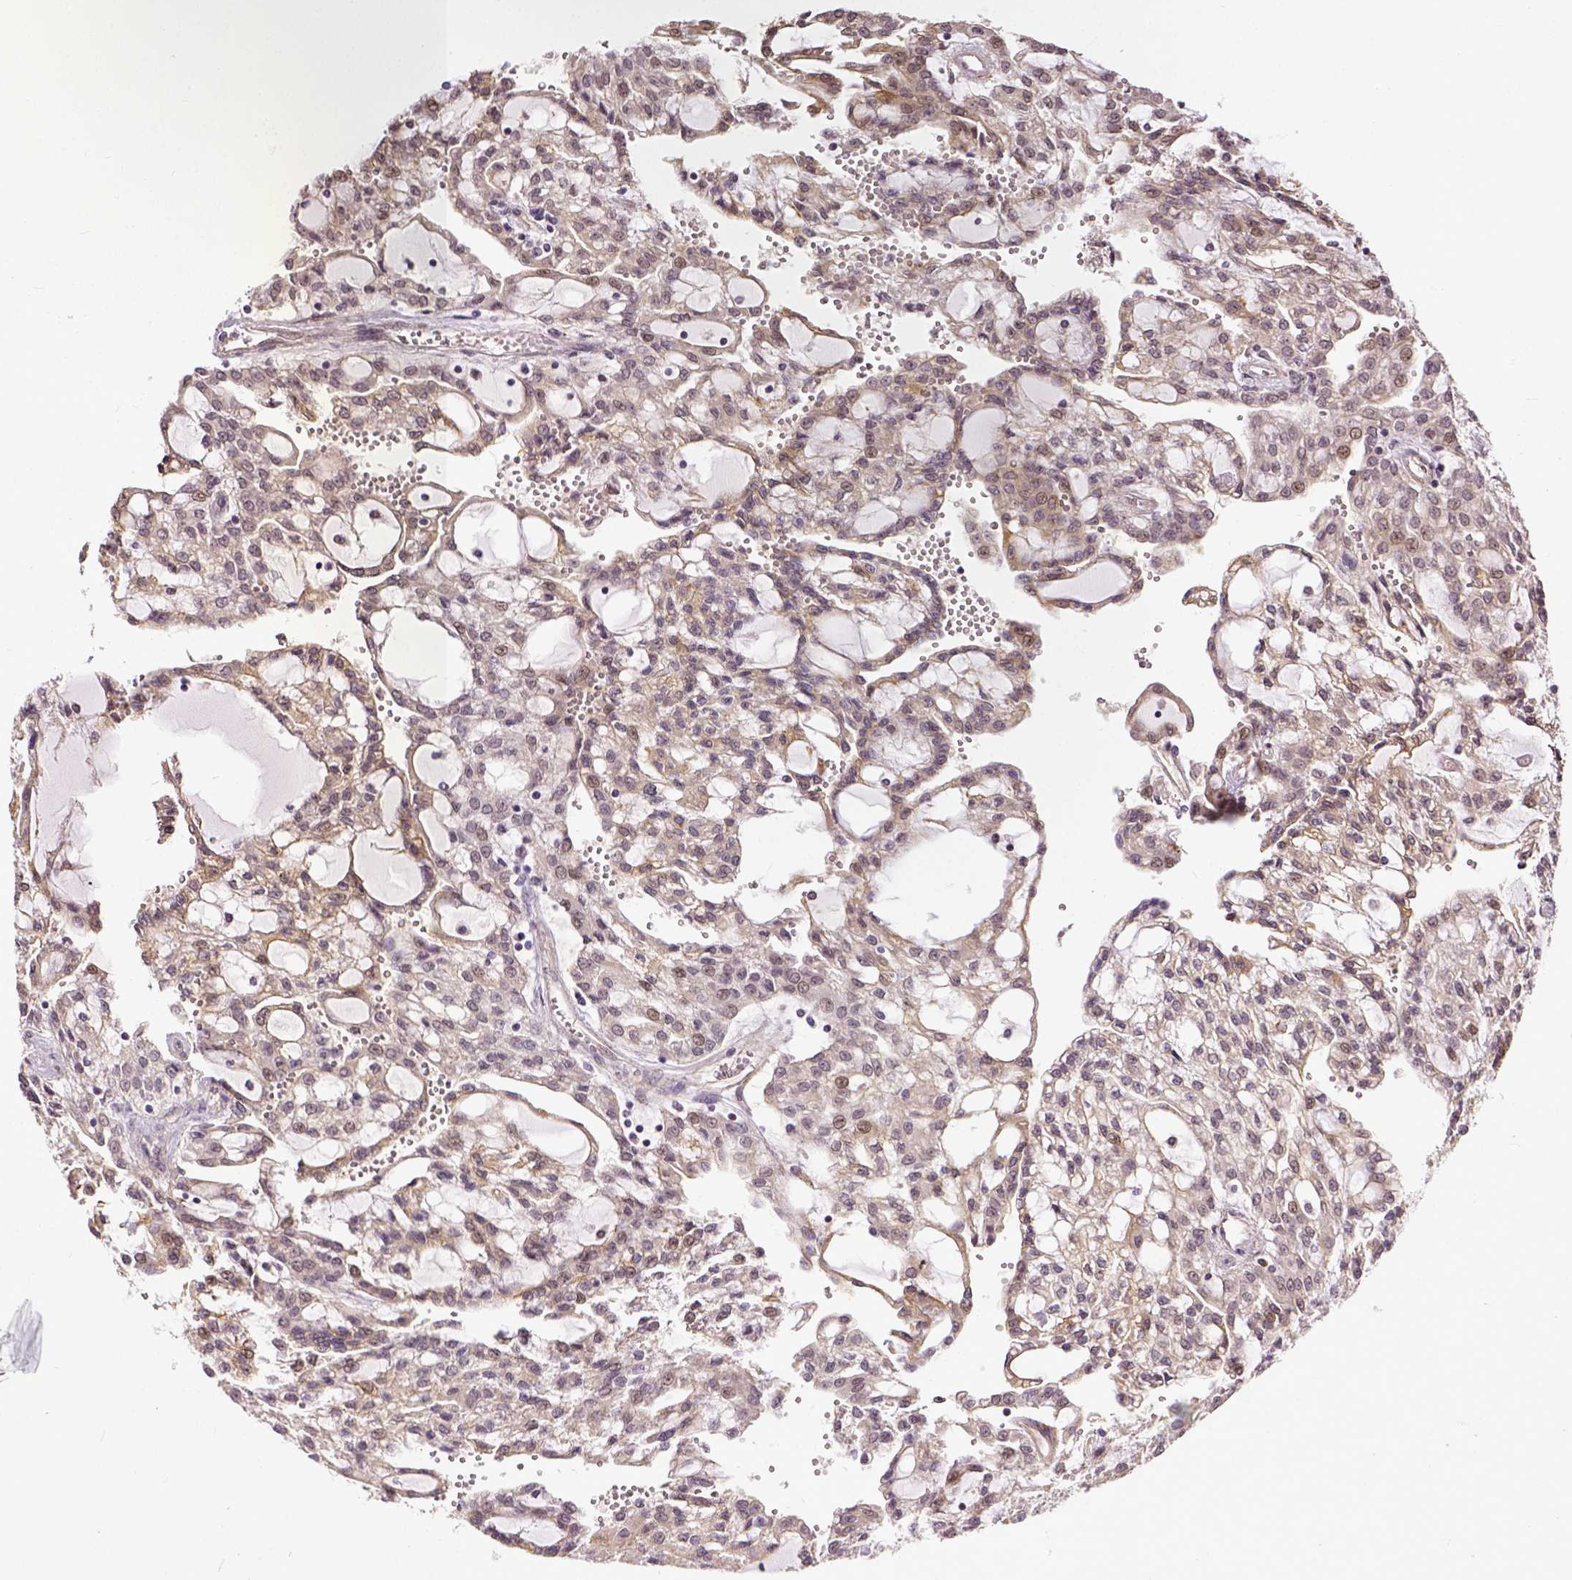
{"staining": {"intensity": "weak", "quantity": ">75%", "location": "cytoplasmic/membranous"}, "tissue": "renal cancer", "cell_type": "Tumor cells", "image_type": "cancer", "snomed": [{"axis": "morphology", "description": "Adenocarcinoma, NOS"}, {"axis": "topography", "description": "Kidney"}], "caption": "This histopathology image shows renal cancer stained with immunohistochemistry to label a protein in brown. The cytoplasmic/membranous of tumor cells show weak positivity for the protein. Nuclei are counter-stained blue.", "gene": "DICER1", "patient": {"sex": "male", "age": 63}}